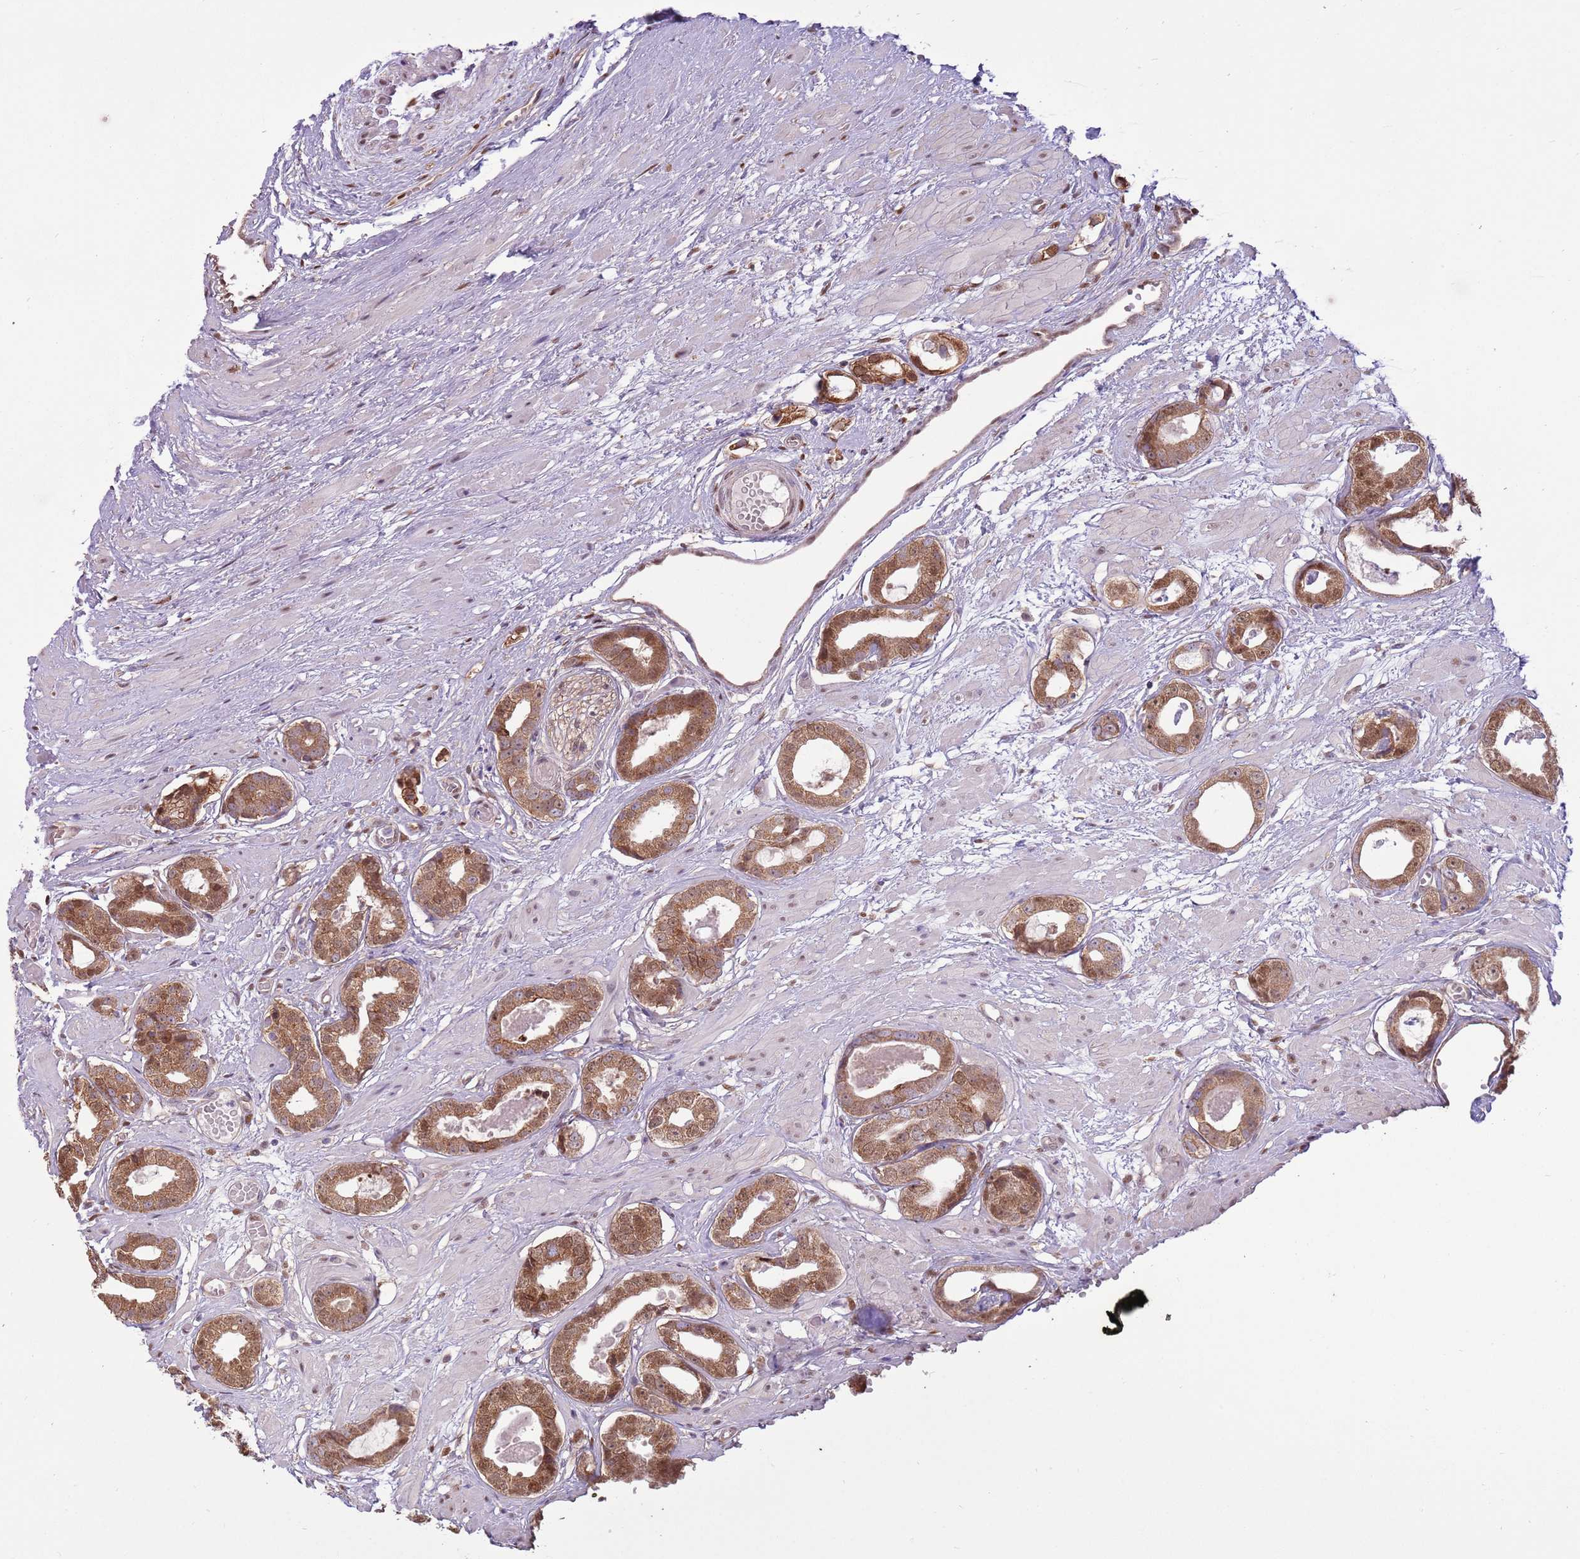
{"staining": {"intensity": "moderate", "quantity": ">75%", "location": "cytoplasmic/membranous,nuclear"}, "tissue": "prostate cancer", "cell_type": "Tumor cells", "image_type": "cancer", "snomed": [{"axis": "morphology", "description": "Adenocarcinoma, Low grade"}, {"axis": "topography", "description": "Prostate"}], "caption": "Protein staining displays moderate cytoplasmic/membranous and nuclear expression in approximately >75% of tumor cells in prostate cancer.", "gene": "ARL2BP", "patient": {"sex": "male", "age": 64}}